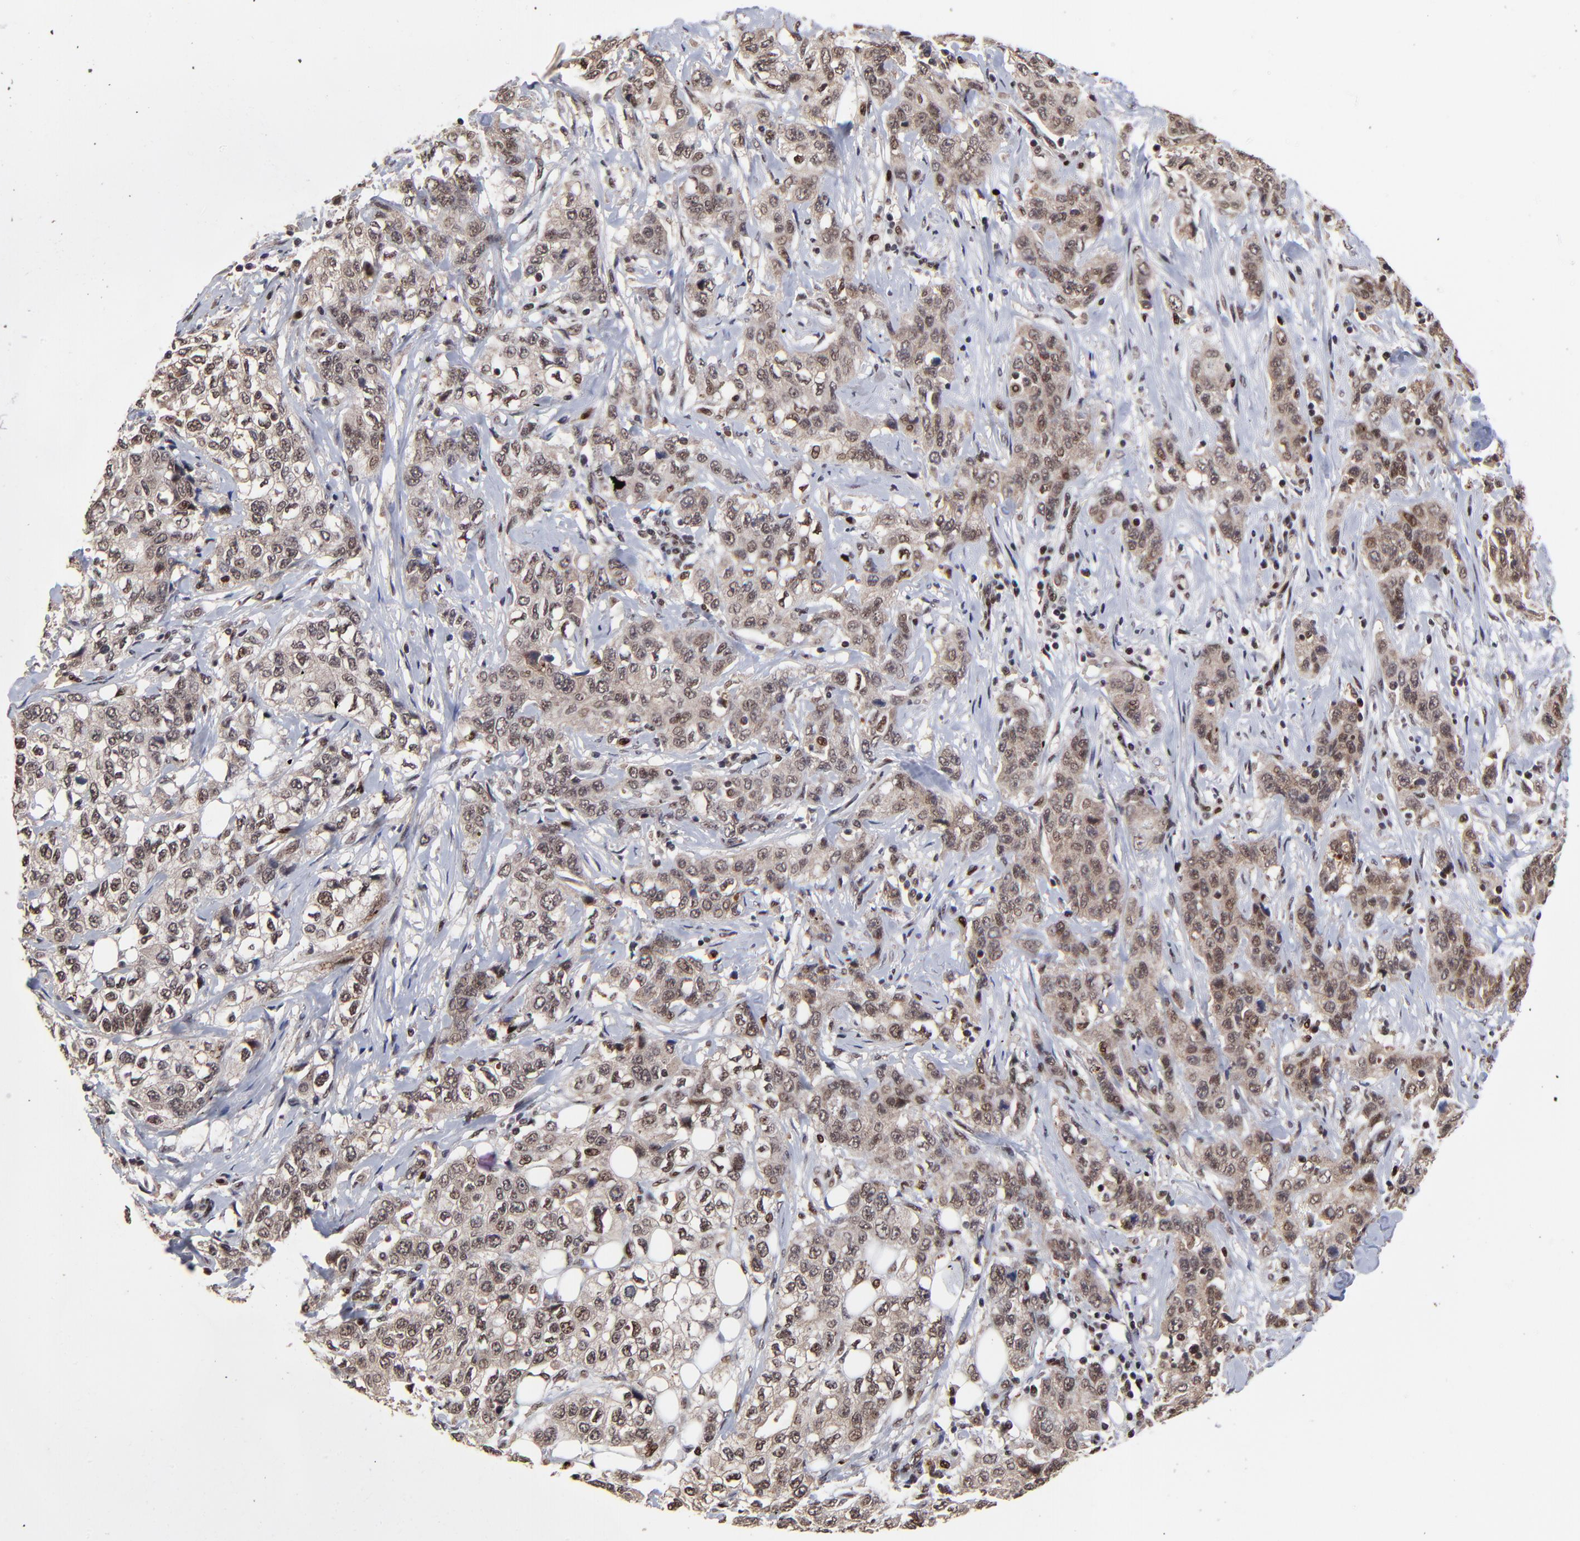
{"staining": {"intensity": "moderate", "quantity": "25%-75%", "location": "nuclear"}, "tissue": "stomach cancer", "cell_type": "Tumor cells", "image_type": "cancer", "snomed": [{"axis": "morphology", "description": "Adenocarcinoma, NOS"}, {"axis": "topography", "description": "Stomach"}], "caption": "IHC staining of stomach cancer (adenocarcinoma), which demonstrates medium levels of moderate nuclear positivity in approximately 25%-75% of tumor cells indicating moderate nuclear protein expression. The staining was performed using DAB (3,3'-diaminobenzidine) (brown) for protein detection and nuclei were counterstained in hematoxylin (blue).", "gene": "RBM22", "patient": {"sex": "male", "age": 48}}